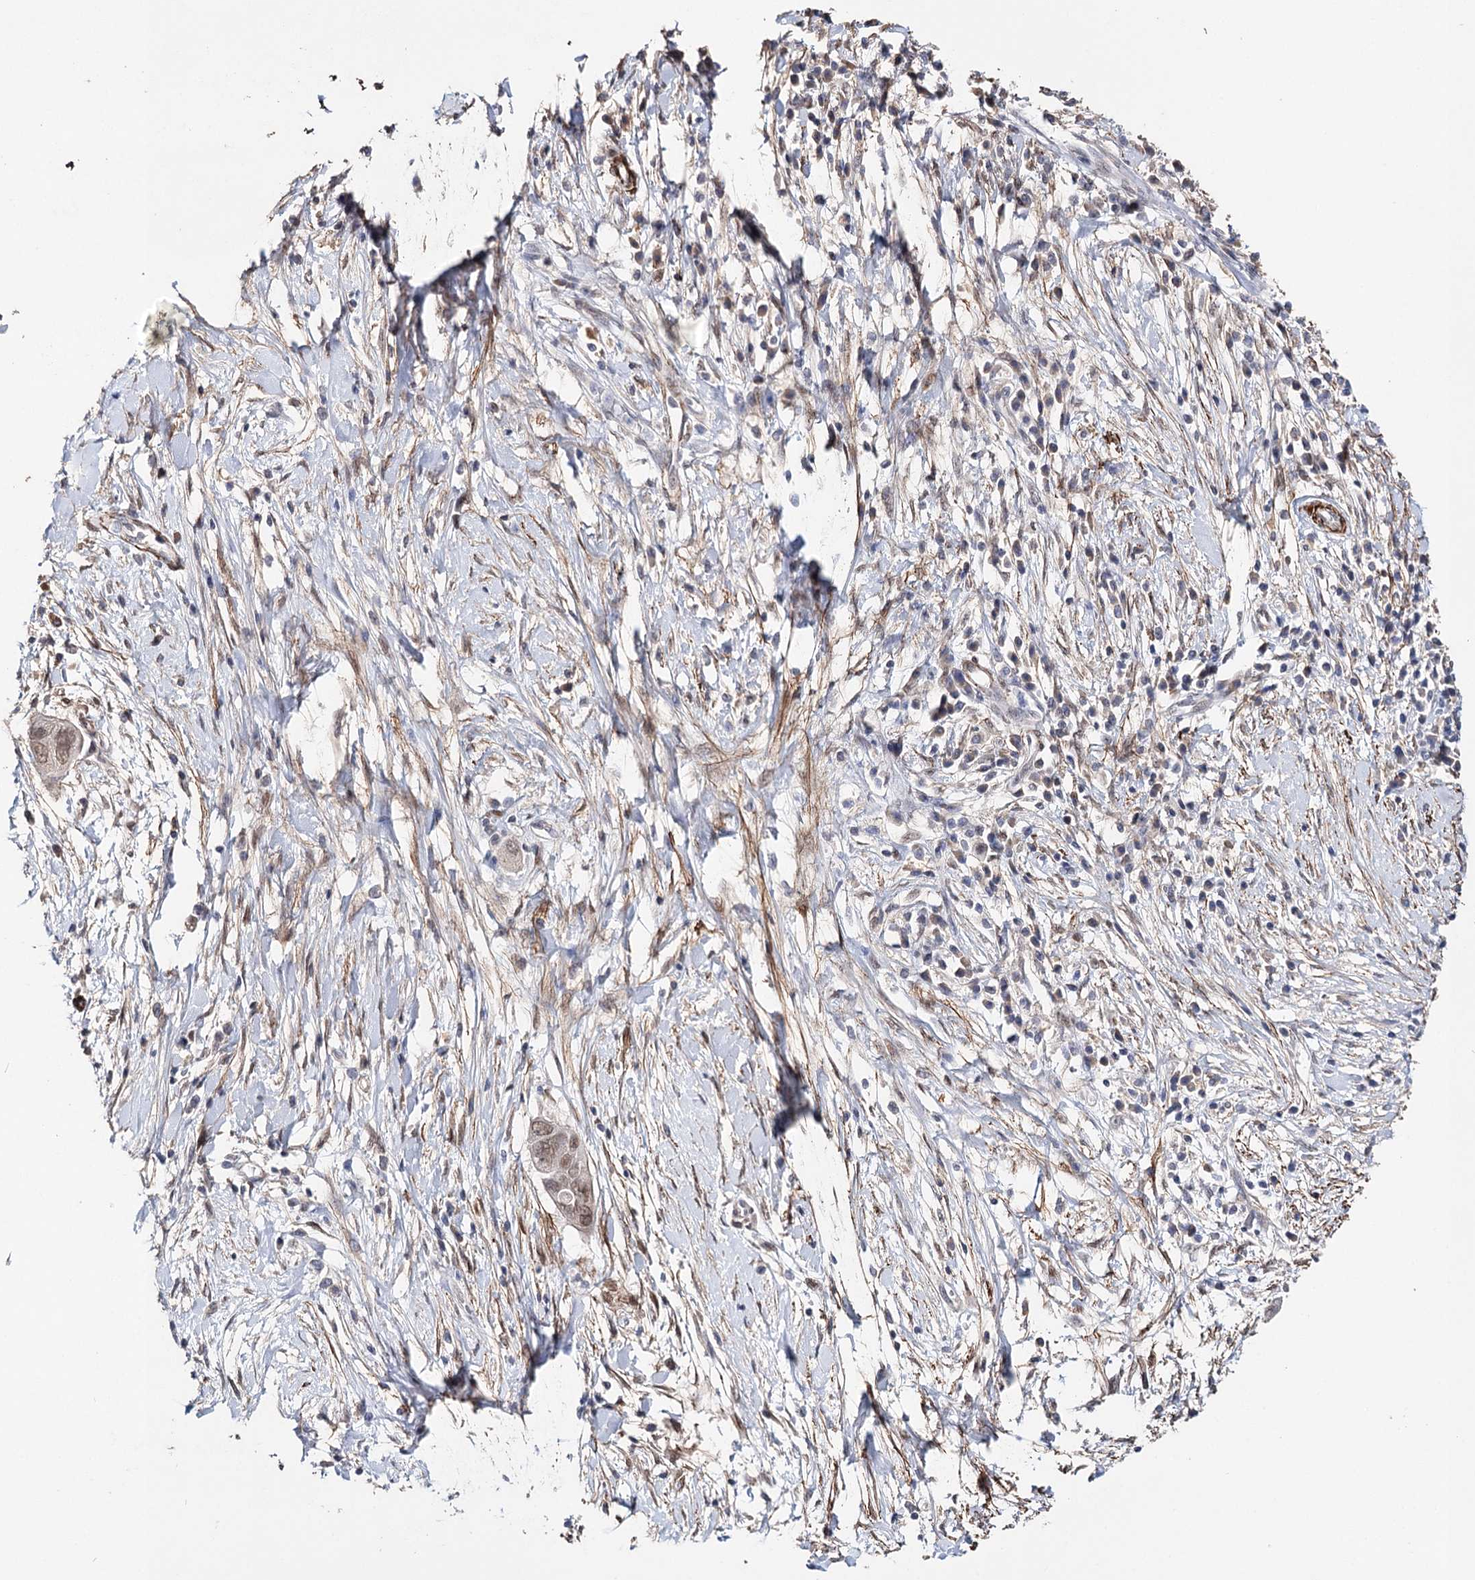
{"staining": {"intensity": "weak", "quantity": "<25%", "location": "nuclear"}, "tissue": "pancreatic cancer", "cell_type": "Tumor cells", "image_type": "cancer", "snomed": [{"axis": "morphology", "description": "Adenocarcinoma, NOS"}, {"axis": "topography", "description": "Pancreas"}], "caption": "IHC photomicrograph of human pancreatic cancer stained for a protein (brown), which exhibits no staining in tumor cells.", "gene": "CFAP46", "patient": {"sex": "male", "age": 68}}